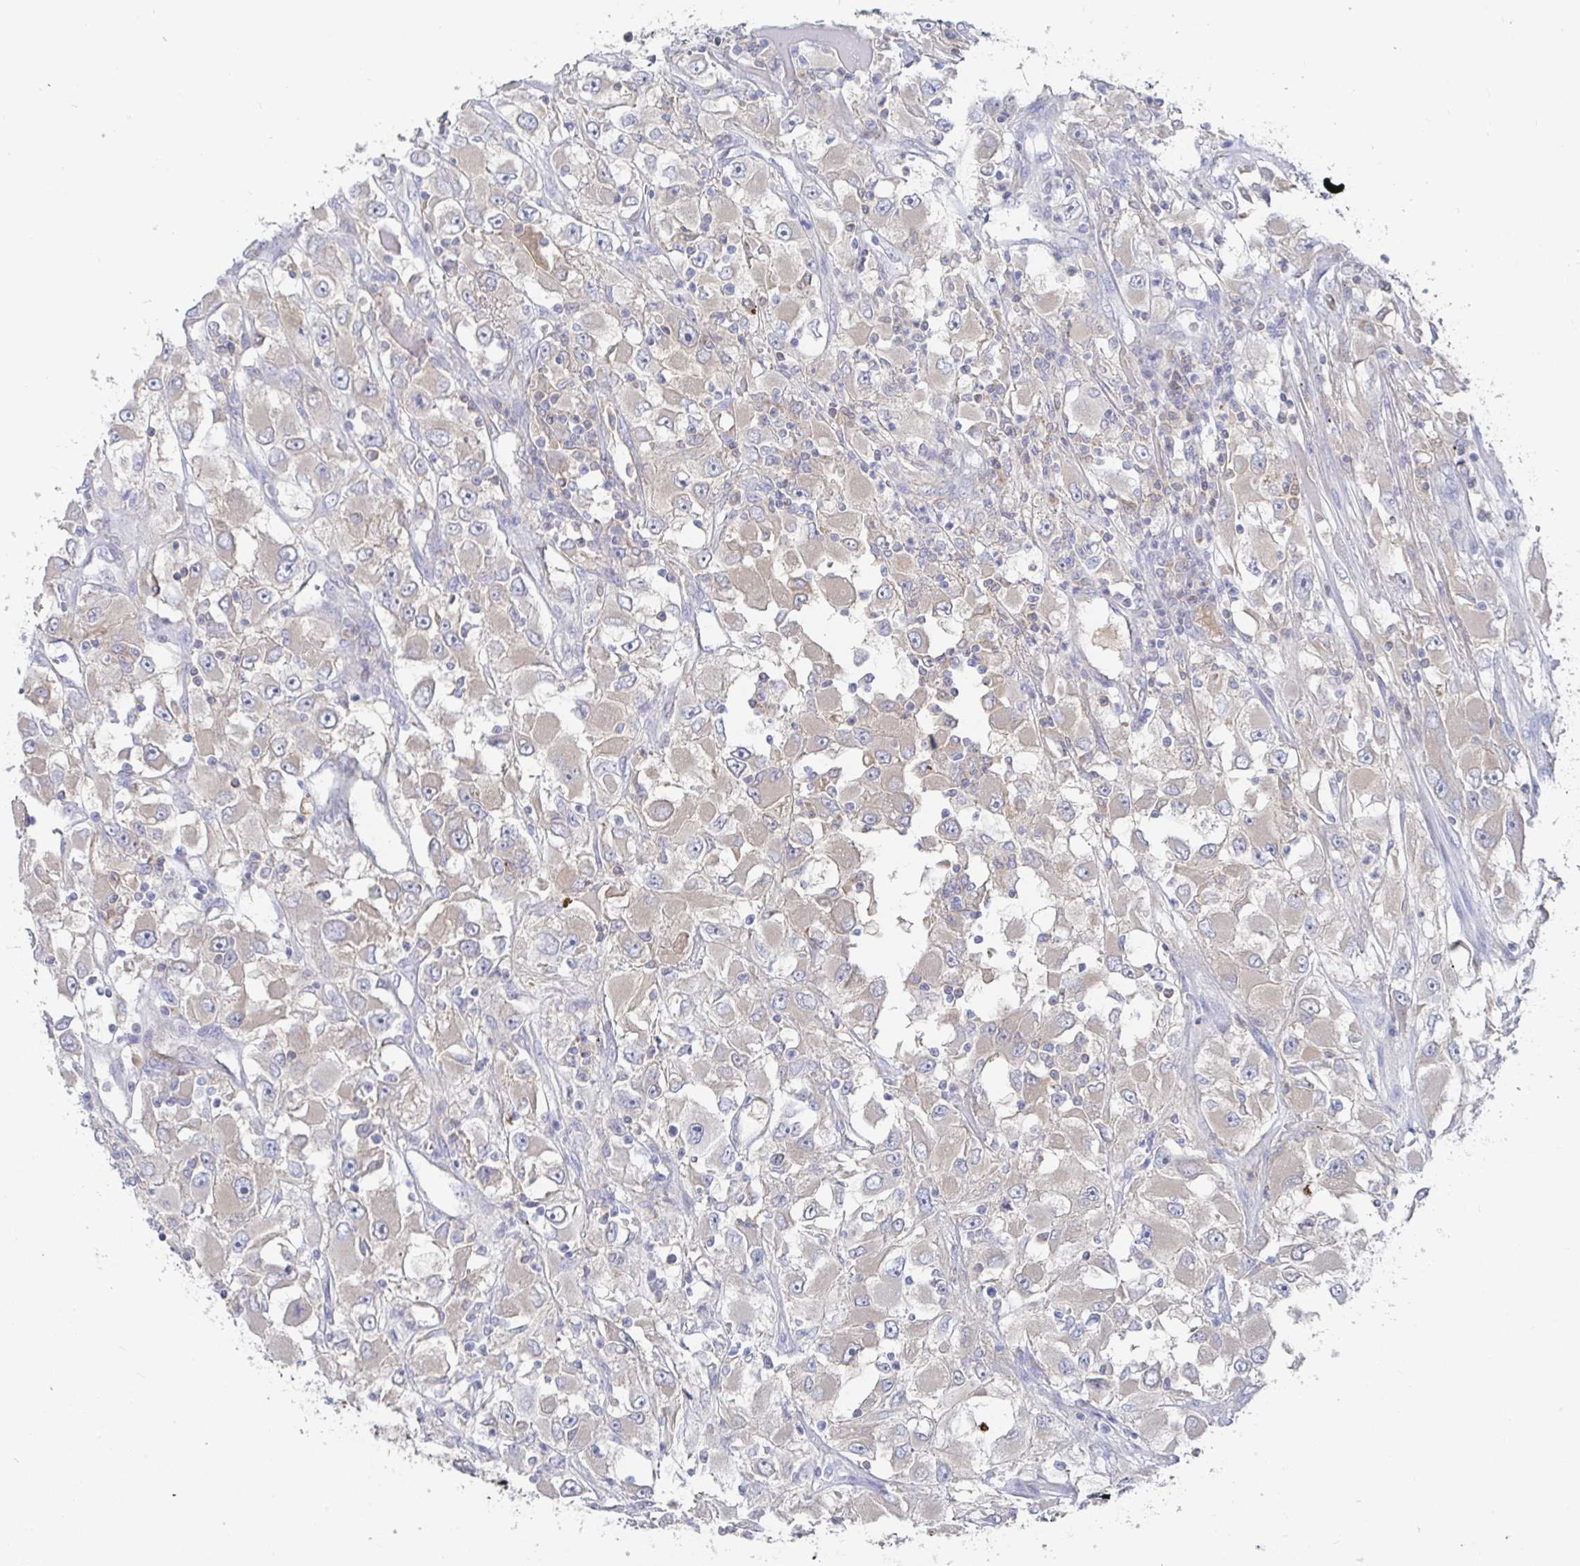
{"staining": {"intensity": "weak", "quantity": "<25%", "location": "cytoplasmic/membranous"}, "tissue": "renal cancer", "cell_type": "Tumor cells", "image_type": "cancer", "snomed": [{"axis": "morphology", "description": "Adenocarcinoma, NOS"}, {"axis": "topography", "description": "Kidney"}], "caption": "Renal cancer (adenocarcinoma) stained for a protein using immunohistochemistry (IHC) displays no positivity tumor cells.", "gene": "GPR148", "patient": {"sex": "female", "age": 52}}